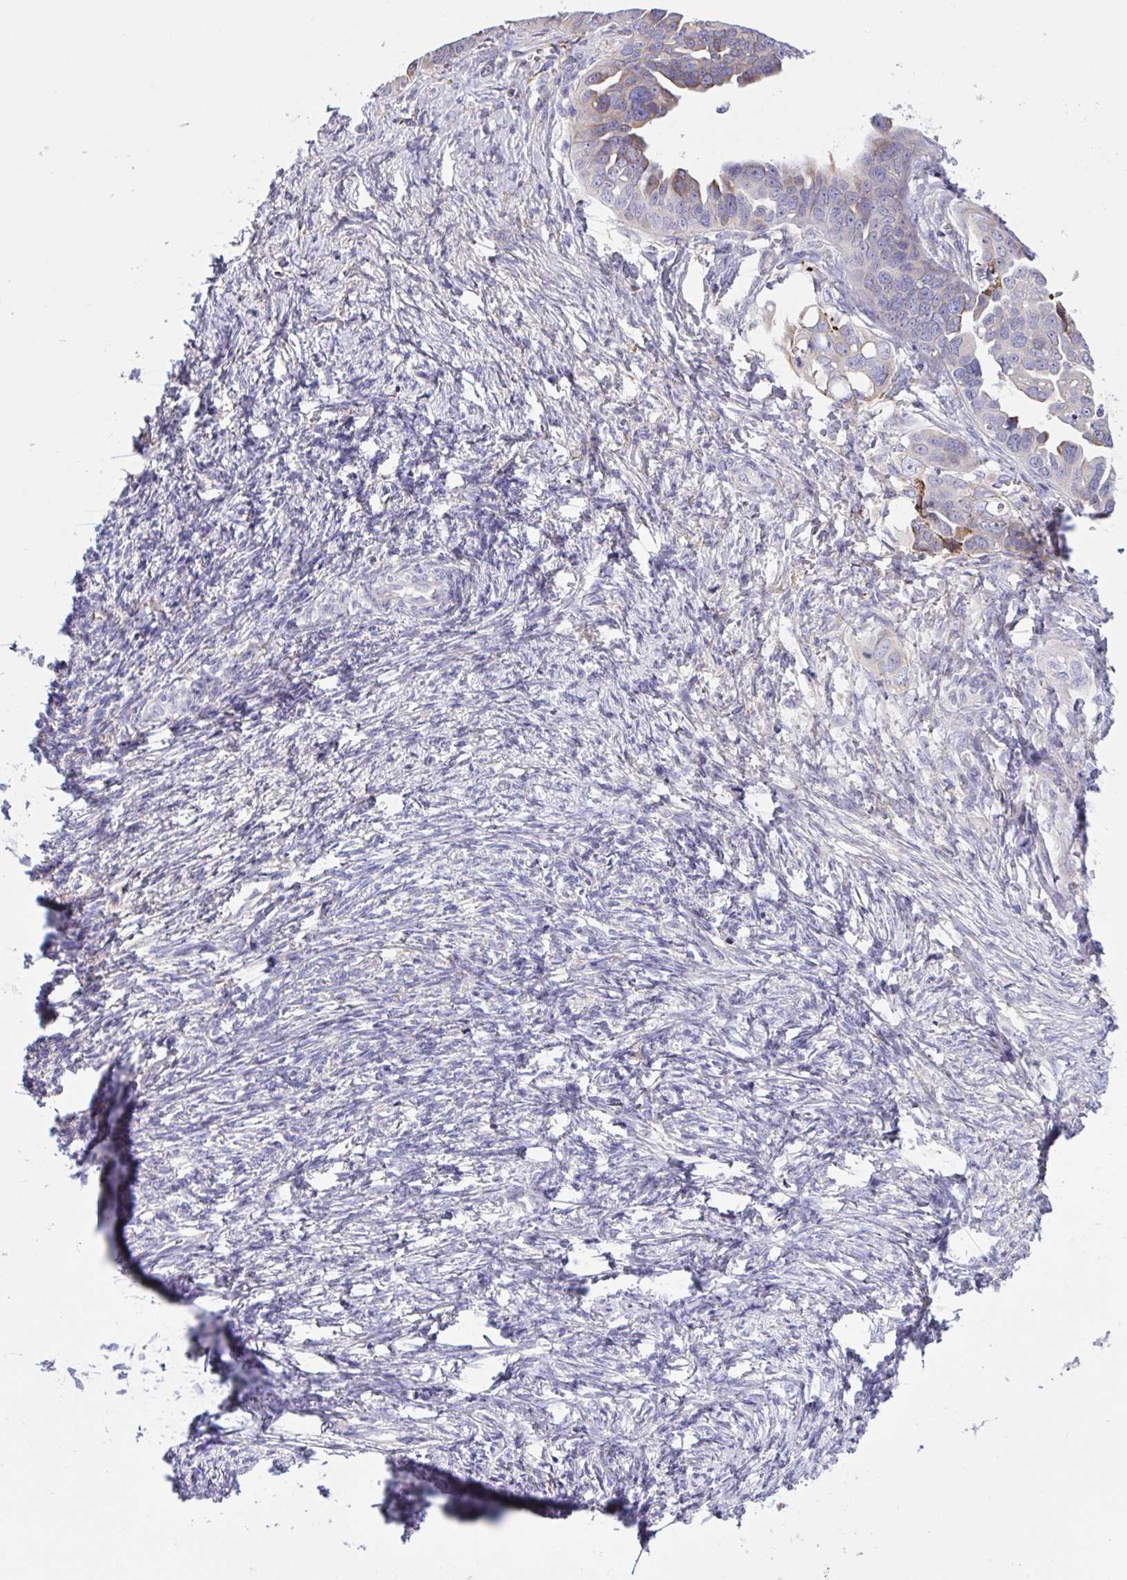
{"staining": {"intensity": "weak", "quantity": "<25%", "location": "cytoplasmic/membranous"}, "tissue": "ovarian cancer", "cell_type": "Tumor cells", "image_type": "cancer", "snomed": [{"axis": "morphology", "description": "Cystadenocarcinoma, serous, NOS"}, {"axis": "topography", "description": "Ovary"}], "caption": "A high-resolution image shows IHC staining of ovarian cancer, which displays no significant positivity in tumor cells. (Immunohistochemistry (ihc), brightfield microscopy, high magnification).", "gene": "DSC3", "patient": {"sex": "female", "age": 59}}